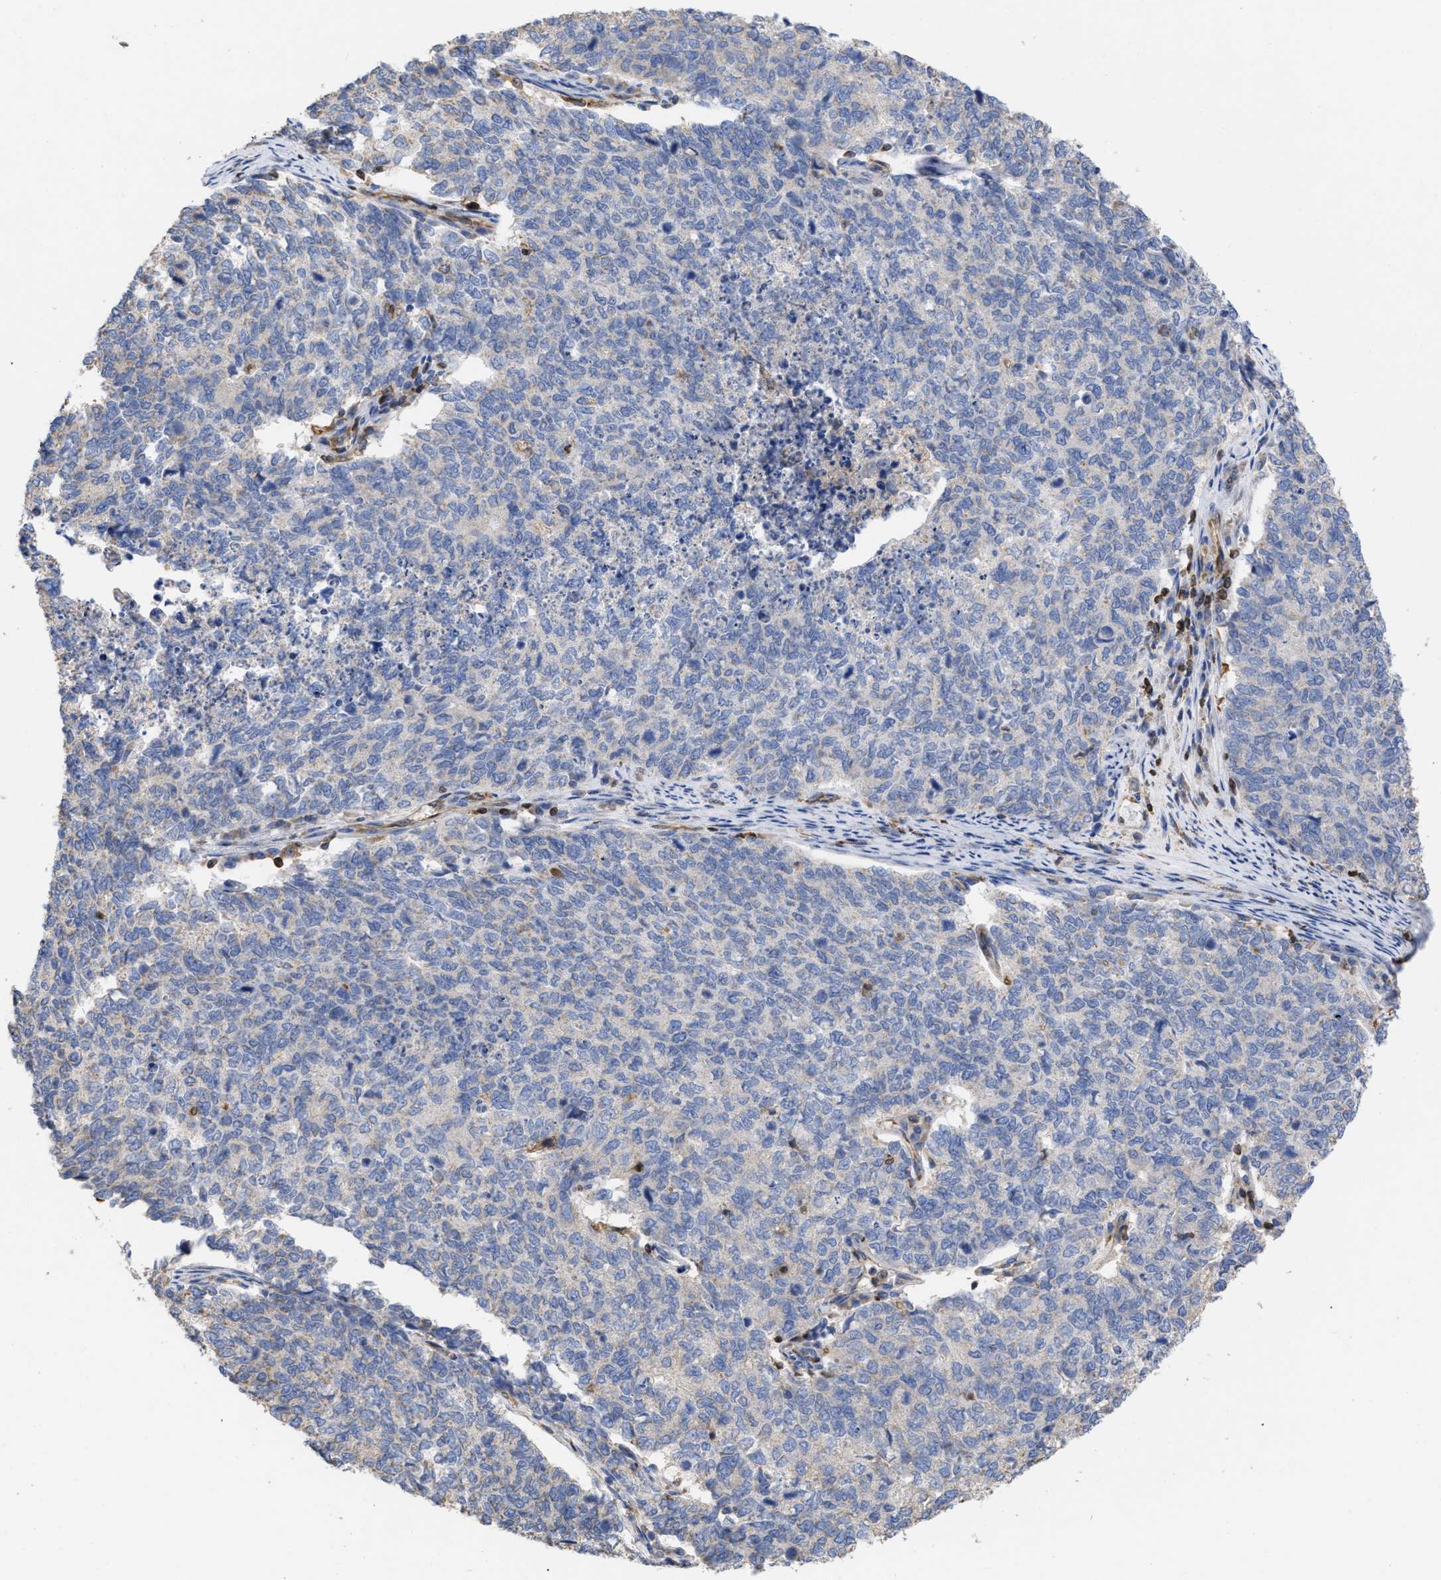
{"staining": {"intensity": "negative", "quantity": "none", "location": "none"}, "tissue": "cervical cancer", "cell_type": "Tumor cells", "image_type": "cancer", "snomed": [{"axis": "morphology", "description": "Squamous cell carcinoma, NOS"}, {"axis": "topography", "description": "Cervix"}], "caption": "Cervical cancer (squamous cell carcinoma) stained for a protein using IHC reveals no expression tumor cells.", "gene": "GIMAP4", "patient": {"sex": "female", "age": 63}}